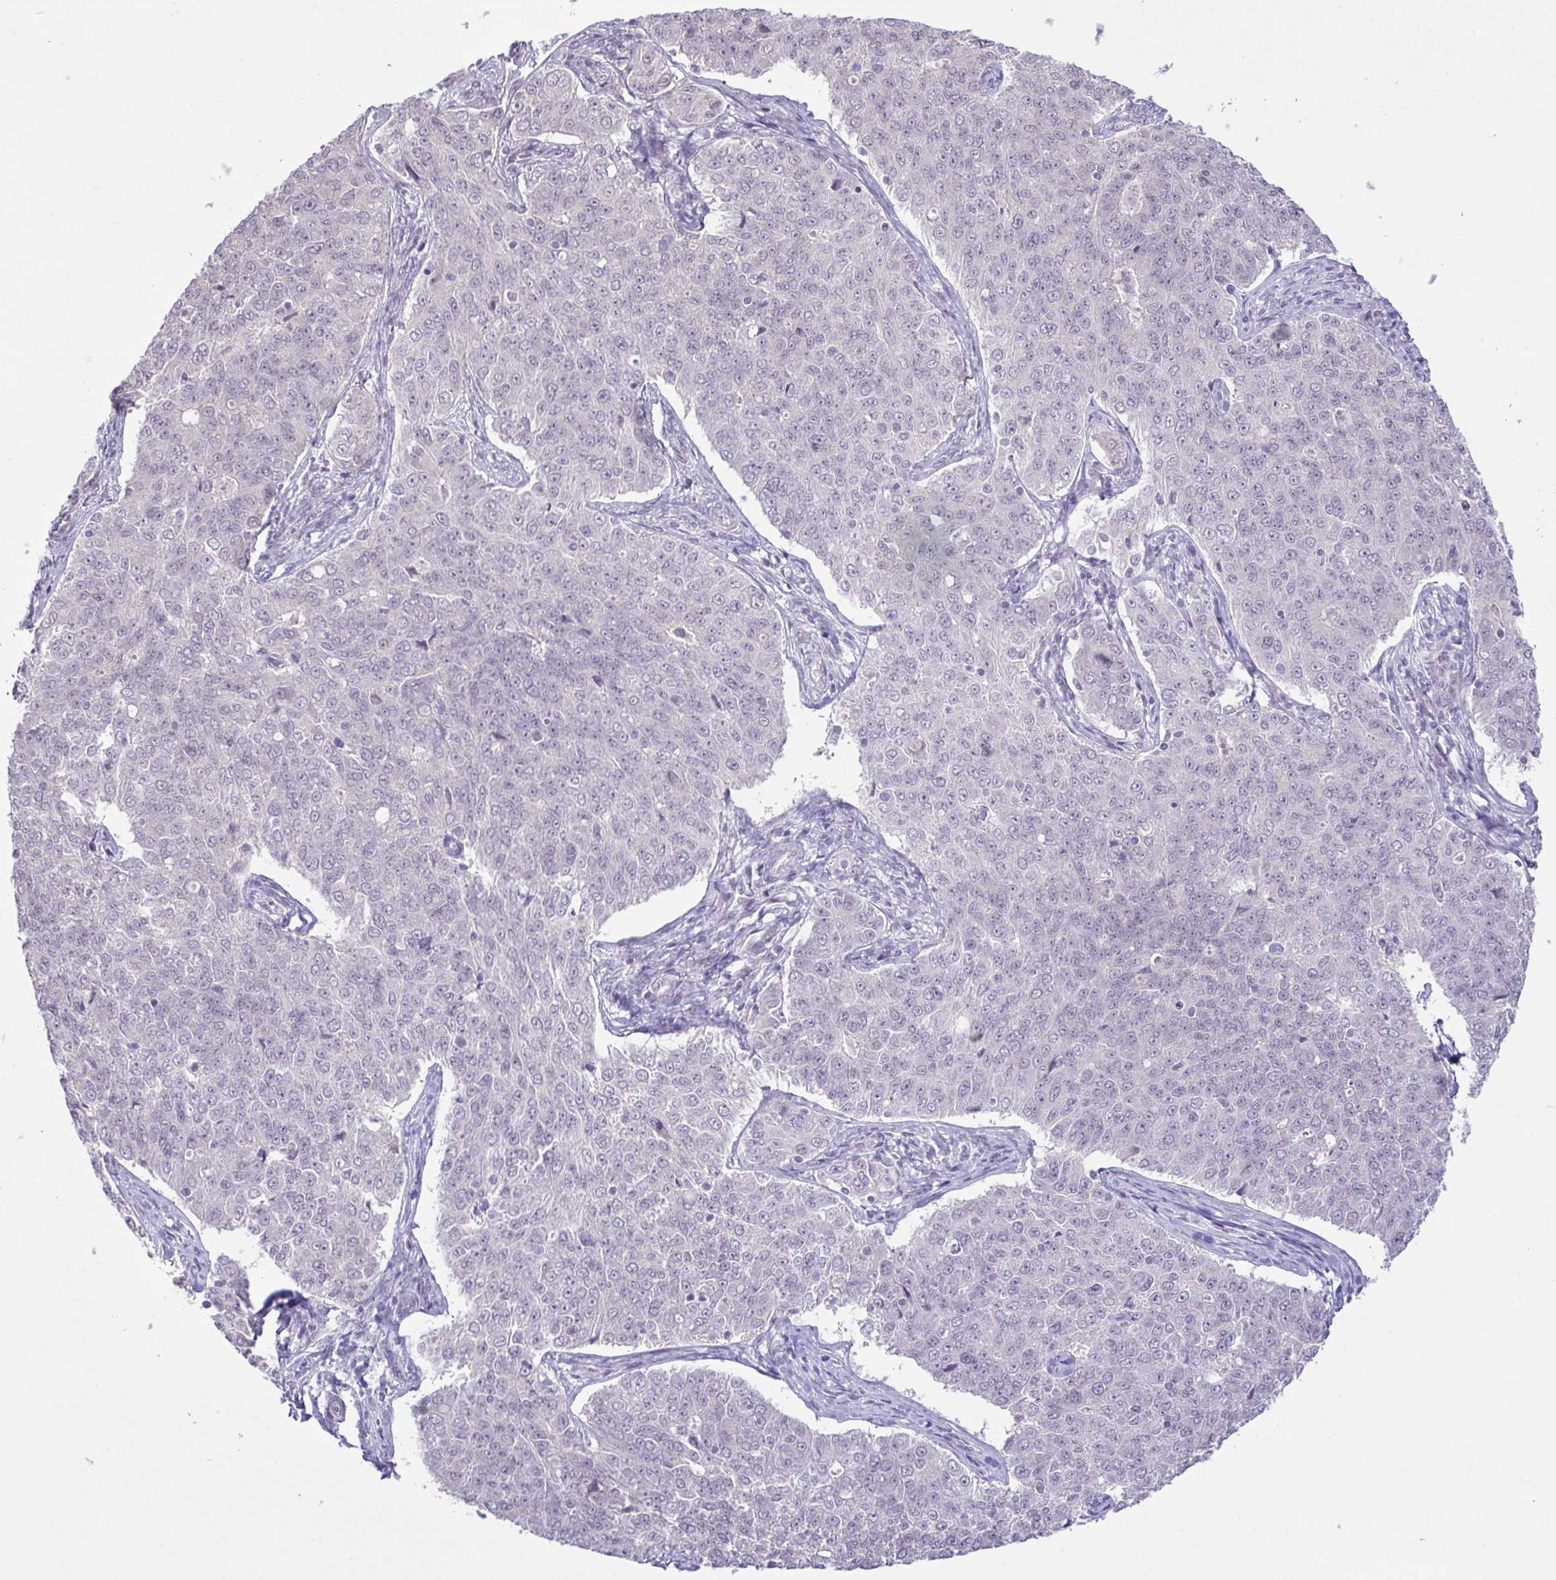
{"staining": {"intensity": "negative", "quantity": "none", "location": "none"}, "tissue": "endometrial cancer", "cell_type": "Tumor cells", "image_type": "cancer", "snomed": [{"axis": "morphology", "description": "Adenocarcinoma, NOS"}, {"axis": "topography", "description": "Endometrium"}], "caption": "Micrograph shows no significant protein positivity in tumor cells of adenocarcinoma (endometrial).", "gene": "IL1RN", "patient": {"sex": "female", "age": 43}}